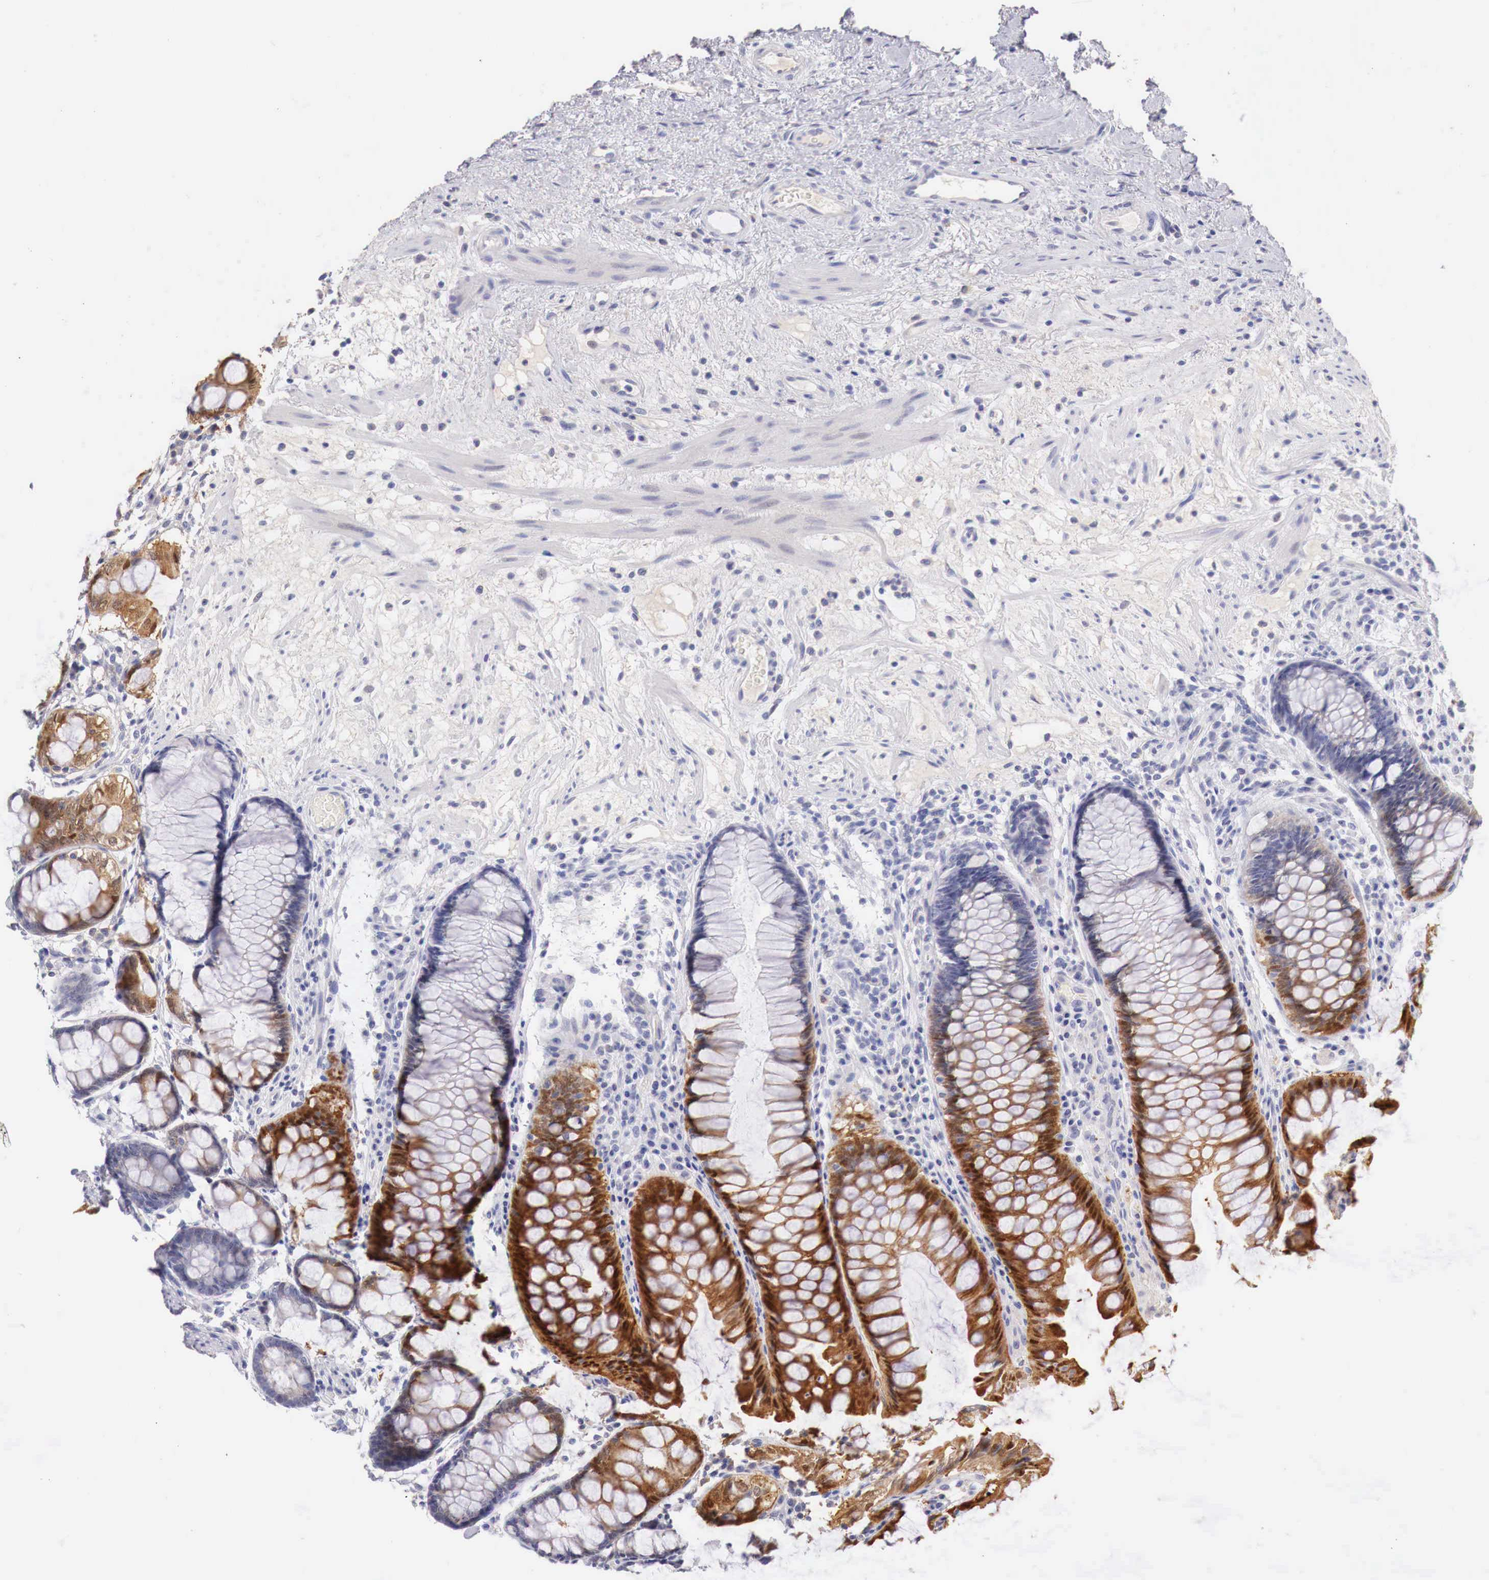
{"staining": {"intensity": "strong", "quantity": "25%-75%", "location": "cytoplasmic/membranous,nuclear"}, "tissue": "rectum", "cell_type": "Glandular cells", "image_type": "normal", "snomed": [{"axis": "morphology", "description": "Normal tissue, NOS"}, {"axis": "topography", "description": "Rectum"}], "caption": "Strong cytoplasmic/membranous,nuclear protein staining is appreciated in about 25%-75% of glandular cells in rectum.", "gene": "ITIH6", "patient": {"sex": "male", "age": 77}}